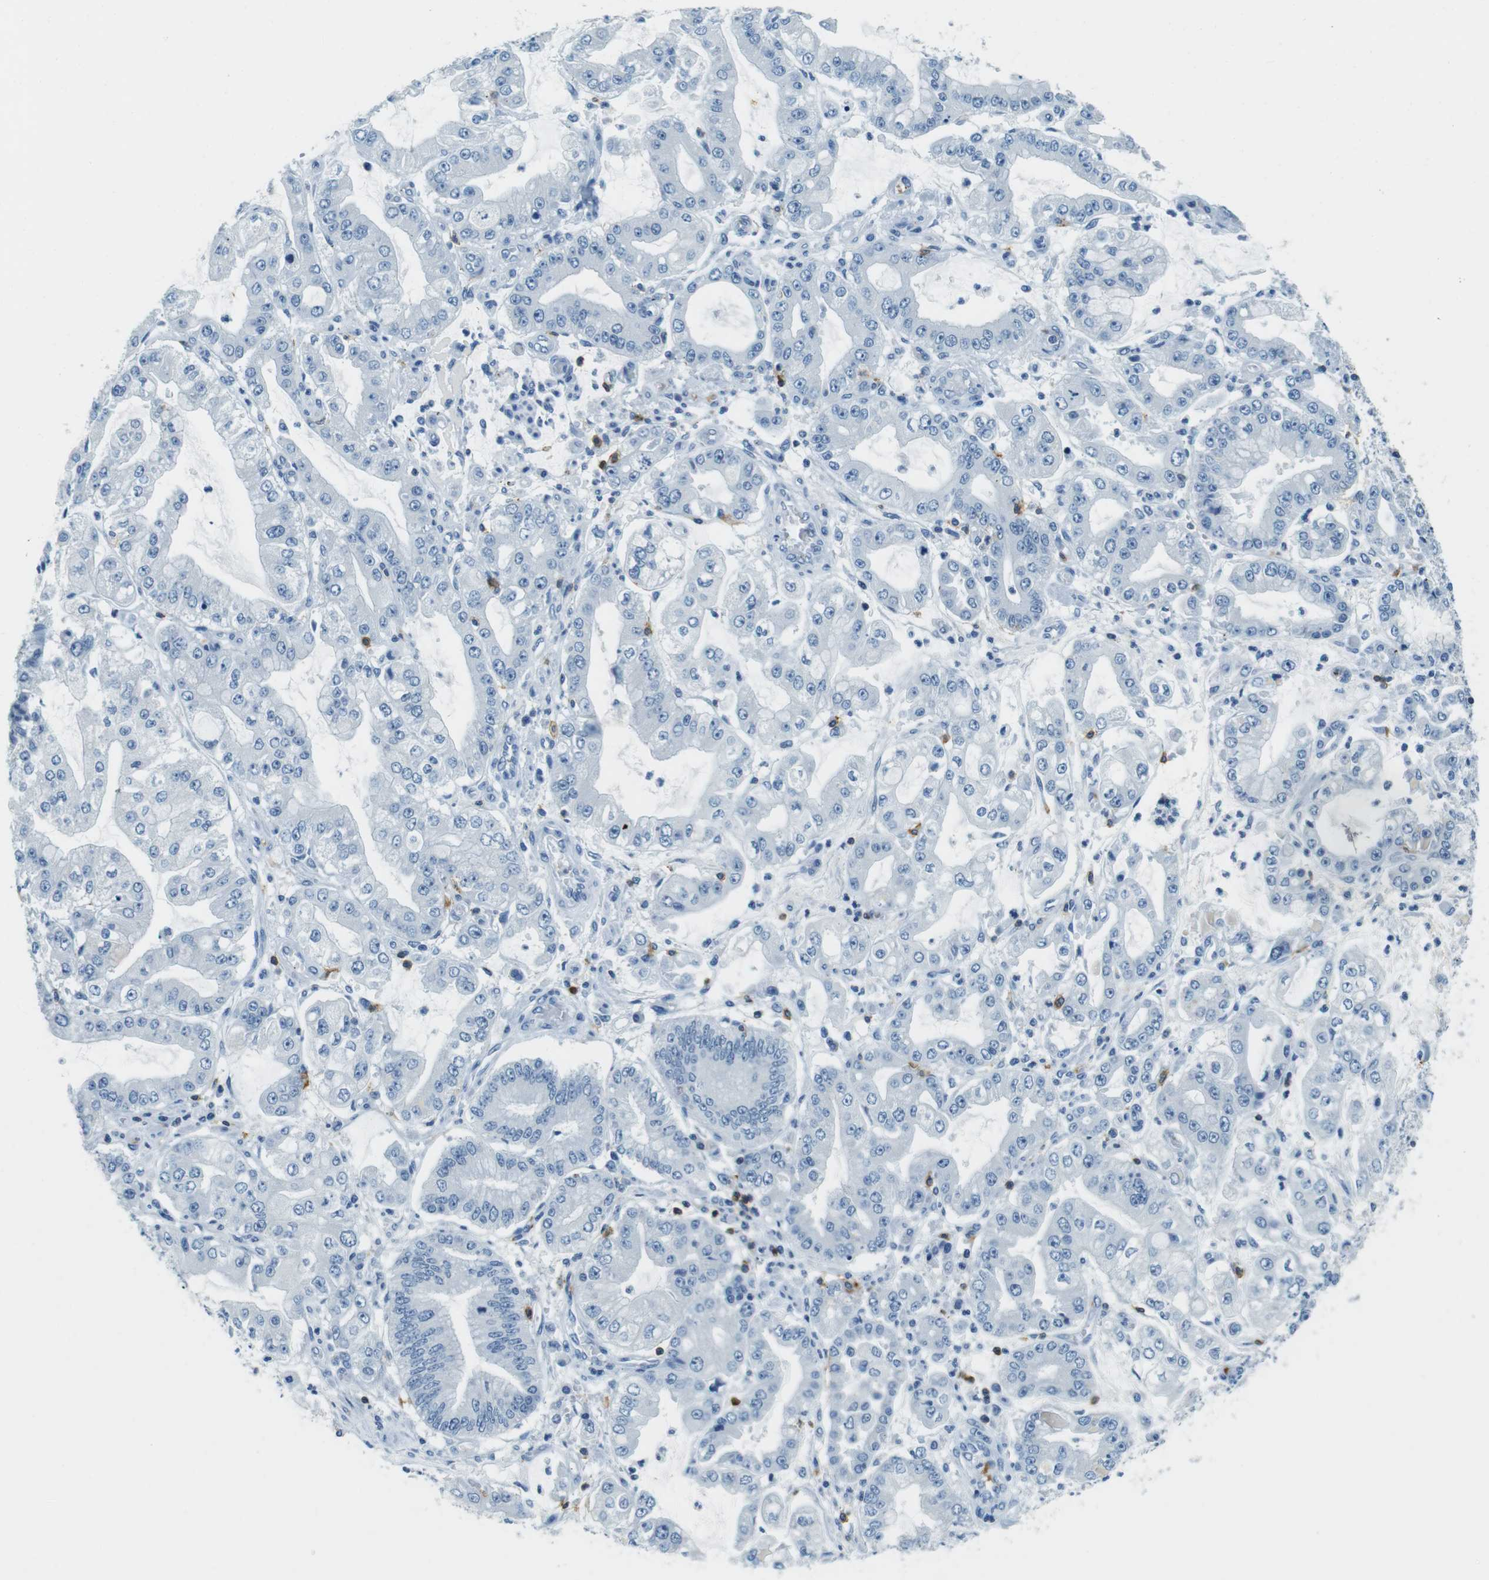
{"staining": {"intensity": "negative", "quantity": "none", "location": "none"}, "tissue": "stomach cancer", "cell_type": "Tumor cells", "image_type": "cancer", "snomed": [{"axis": "morphology", "description": "Adenocarcinoma, NOS"}, {"axis": "topography", "description": "Stomach"}], "caption": "Tumor cells are negative for brown protein staining in stomach cancer. (Stains: DAB (3,3'-diaminobenzidine) immunohistochemistry with hematoxylin counter stain, Microscopy: brightfield microscopy at high magnification).", "gene": "LAT", "patient": {"sex": "male", "age": 76}}